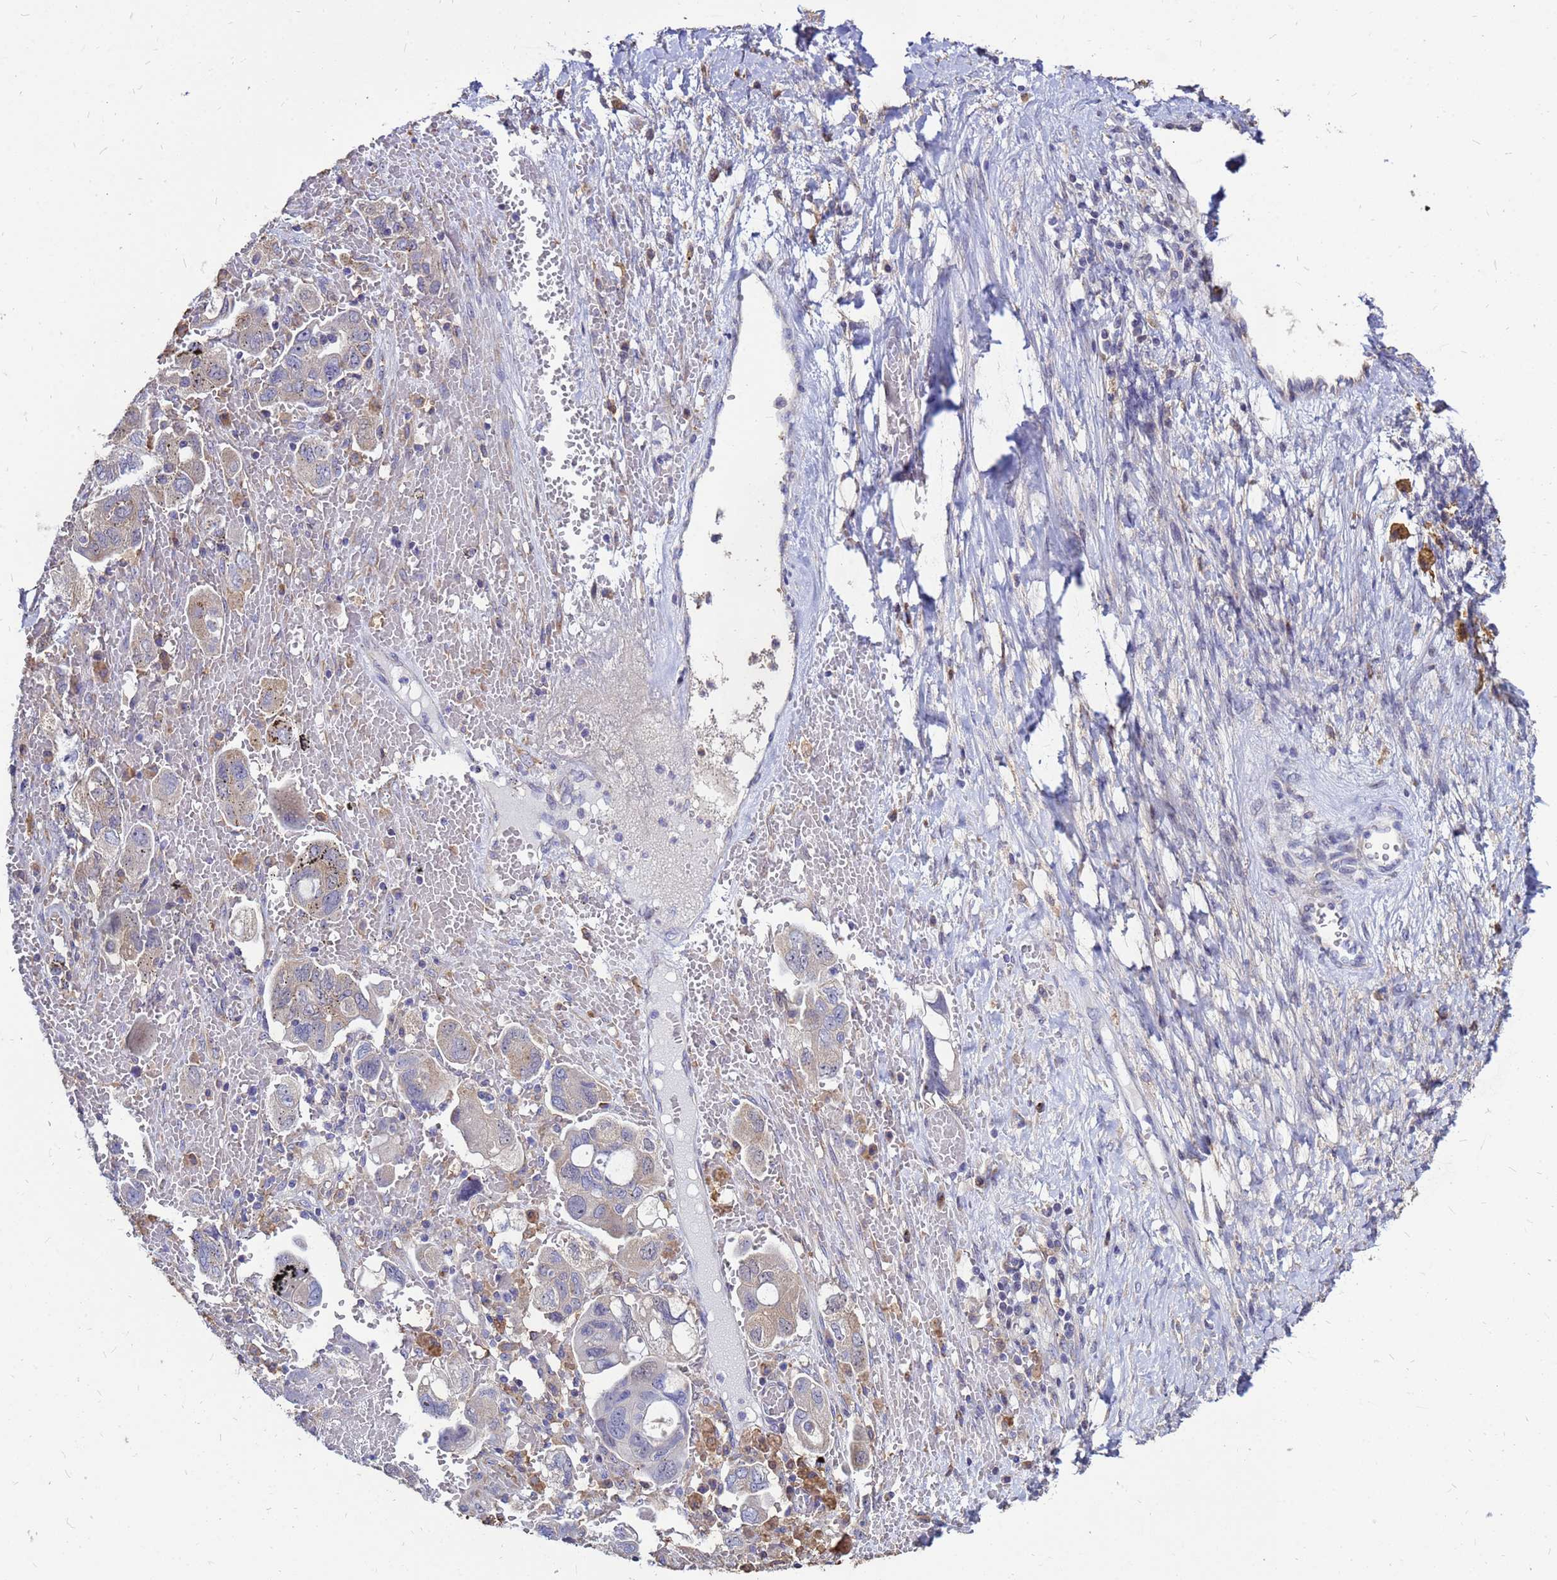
{"staining": {"intensity": "weak", "quantity": "25%-75%", "location": "cytoplasmic/membranous"}, "tissue": "ovarian cancer", "cell_type": "Tumor cells", "image_type": "cancer", "snomed": [{"axis": "morphology", "description": "Carcinoma, NOS"}, {"axis": "morphology", "description": "Cystadenocarcinoma, serous, NOS"}, {"axis": "topography", "description": "Ovary"}], "caption": "A photomicrograph of ovarian cancer stained for a protein reveals weak cytoplasmic/membranous brown staining in tumor cells. The protein is stained brown, and the nuclei are stained in blue (DAB IHC with brightfield microscopy, high magnification).", "gene": "MOB2", "patient": {"sex": "female", "age": 69}}